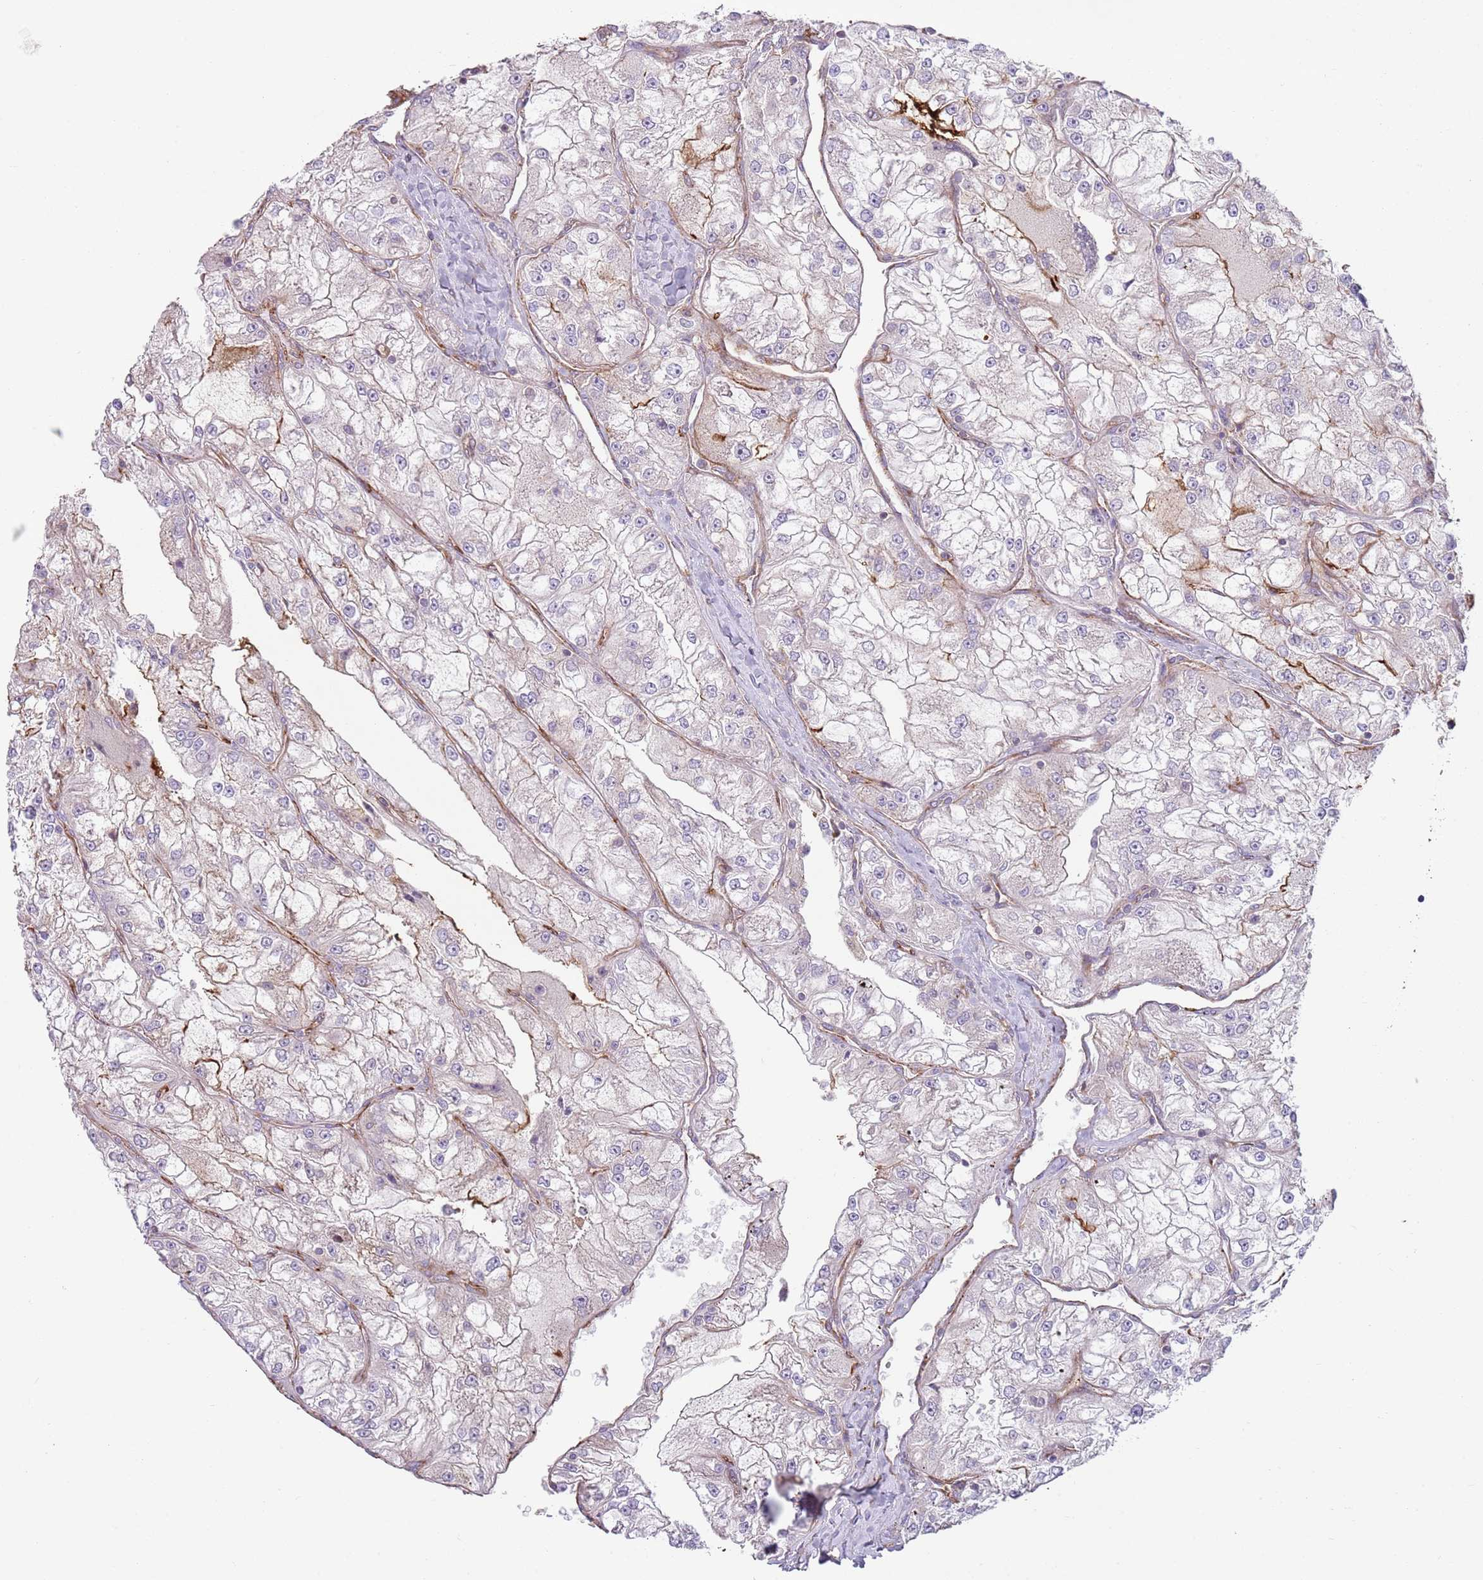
{"staining": {"intensity": "moderate", "quantity": "25%-75%", "location": "cytoplasmic/membranous"}, "tissue": "renal cancer", "cell_type": "Tumor cells", "image_type": "cancer", "snomed": [{"axis": "morphology", "description": "Adenocarcinoma, NOS"}, {"axis": "topography", "description": "Kidney"}], "caption": "Renal adenocarcinoma stained with a brown dye exhibits moderate cytoplasmic/membranous positive positivity in about 25%-75% of tumor cells.", "gene": "GNAI3", "patient": {"sex": "female", "age": 72}}